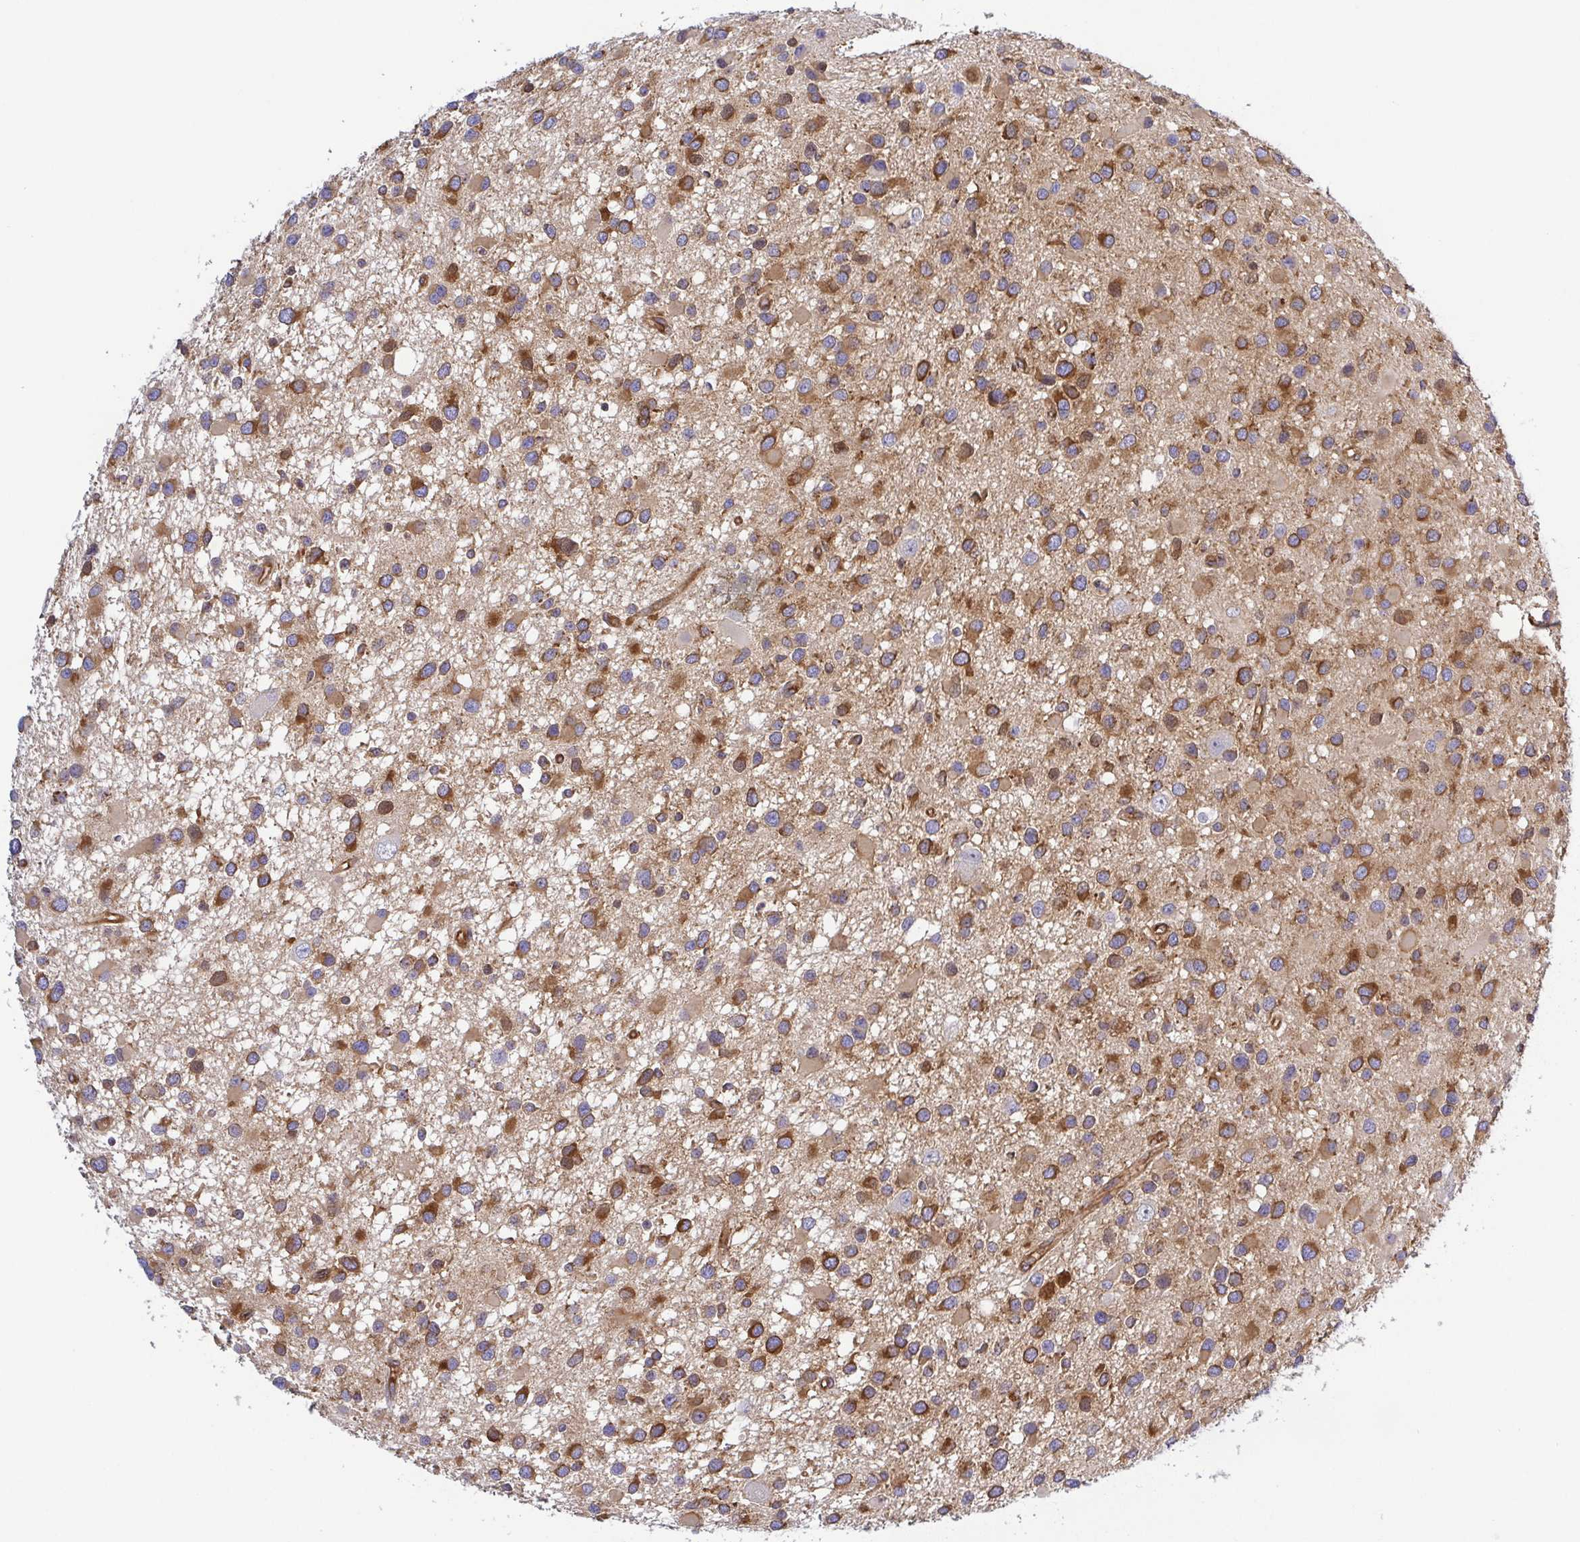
{"staining": {"intensity": "strong", "quantity": "25%-75%", "location": "cytoplasmic/membranous"}, "tissue": "glioma", "cell_type": "Tumor cells", "image_type": "cancer", "snomed": [{"axis": "morphology", "description": "Glioma, malignant, Low grade"}, {"axis": "topography", "description": "Brain"}], "caption": "IHC (DAB (3,3'-diaminobenzidine)) staining of glioma exhibits strong cytoplasmic/membranous protein positivity in approximately 25%-75% of tumor cells.", "gene": "KIF5B", "patient": {"sex": "female", "age": 32}}